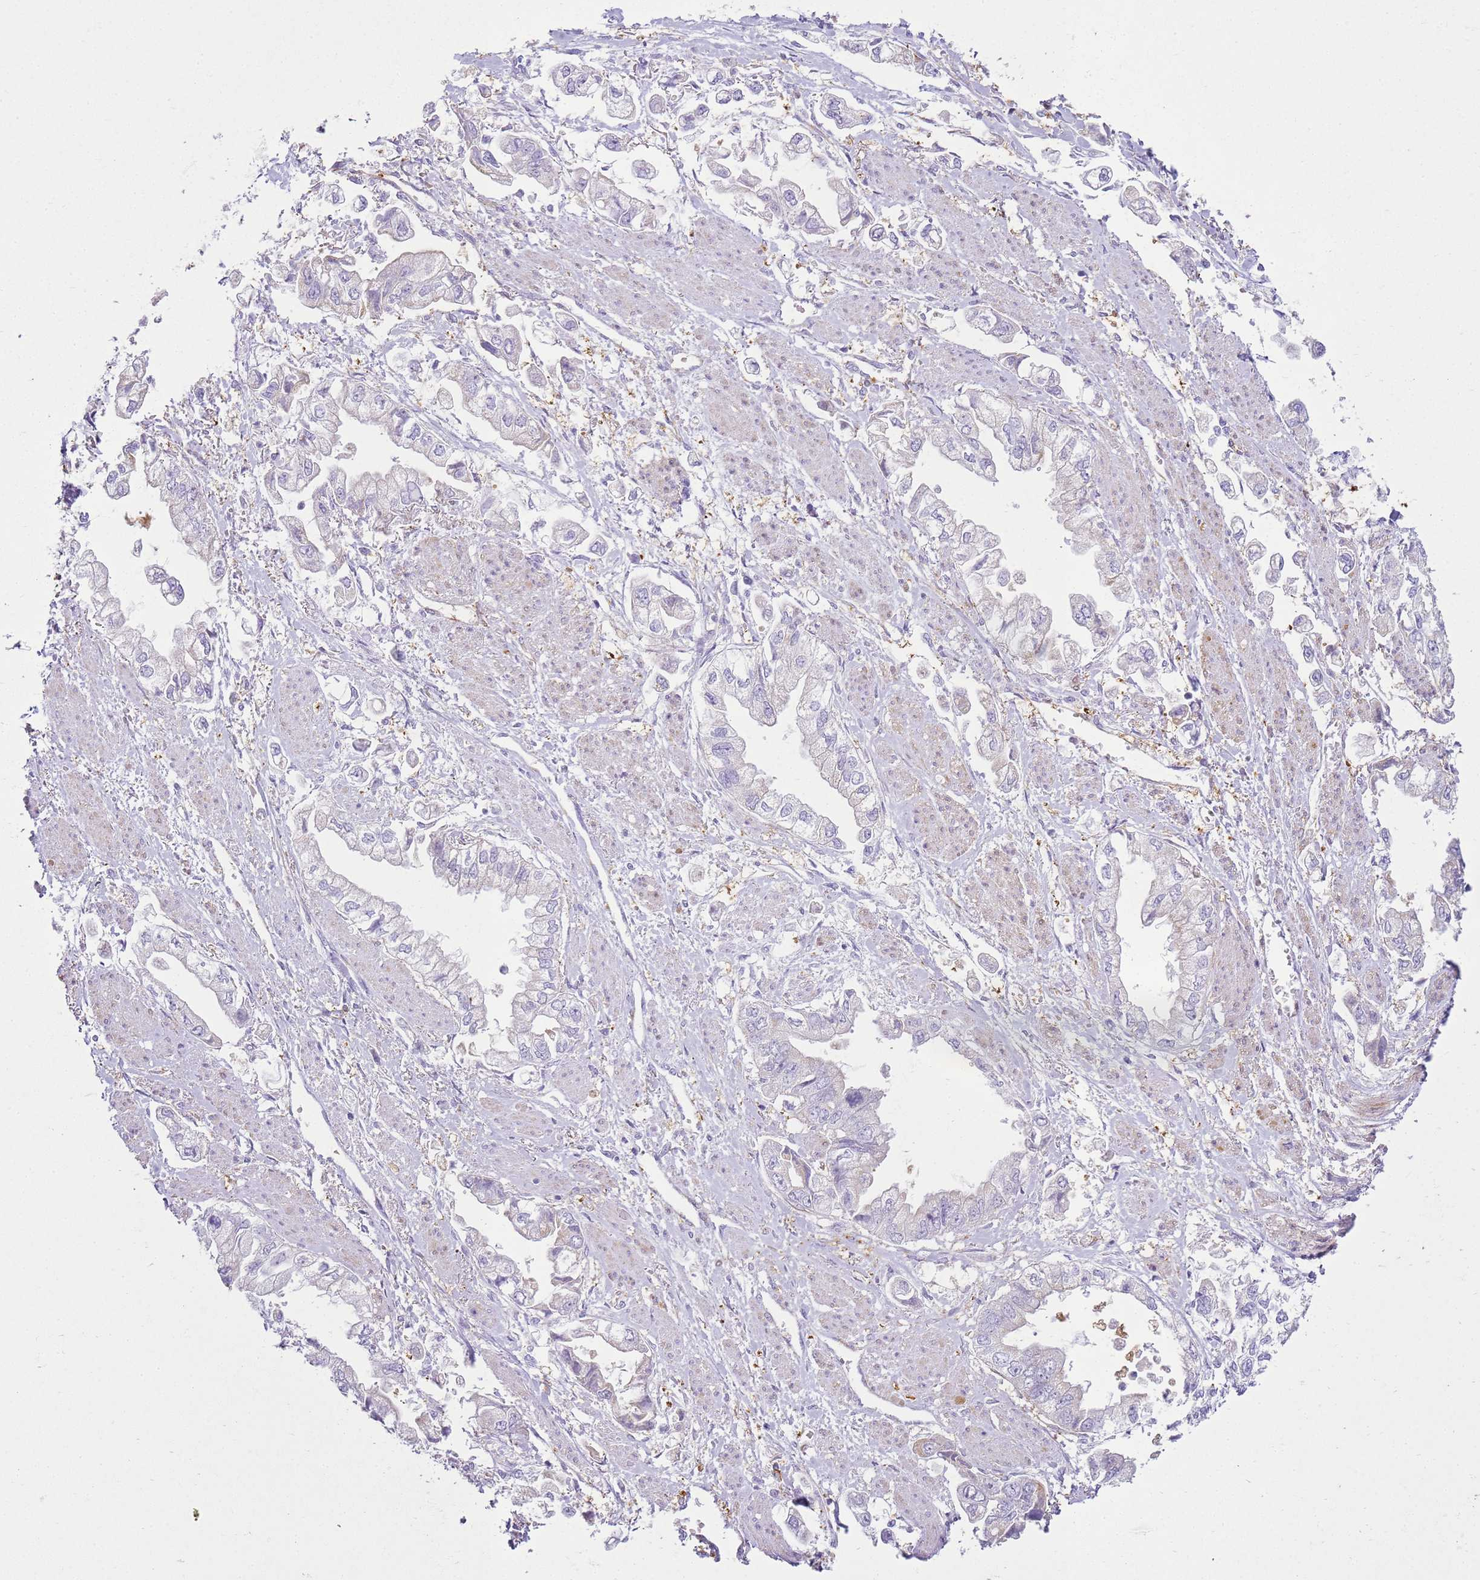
{"staining": {"intensity": "negative", "quantity": "none", "location": "none"}, "tissue": "stomach cancer", "cell_type": "Tumor cells", "image_type": "cancer", "snomed": [{"axis": "morphology", "description": "Adenocarcinoma, NOS"}, {"axis": "topography", "description": "Stomach"}], "caption": "IHC image of adenocarcinoma (stomach) stained for a protein (brown), which exhibits no staining in tumor cells.", "gene": "SNX21", "patient": {"sex": "male", "age": 62}}